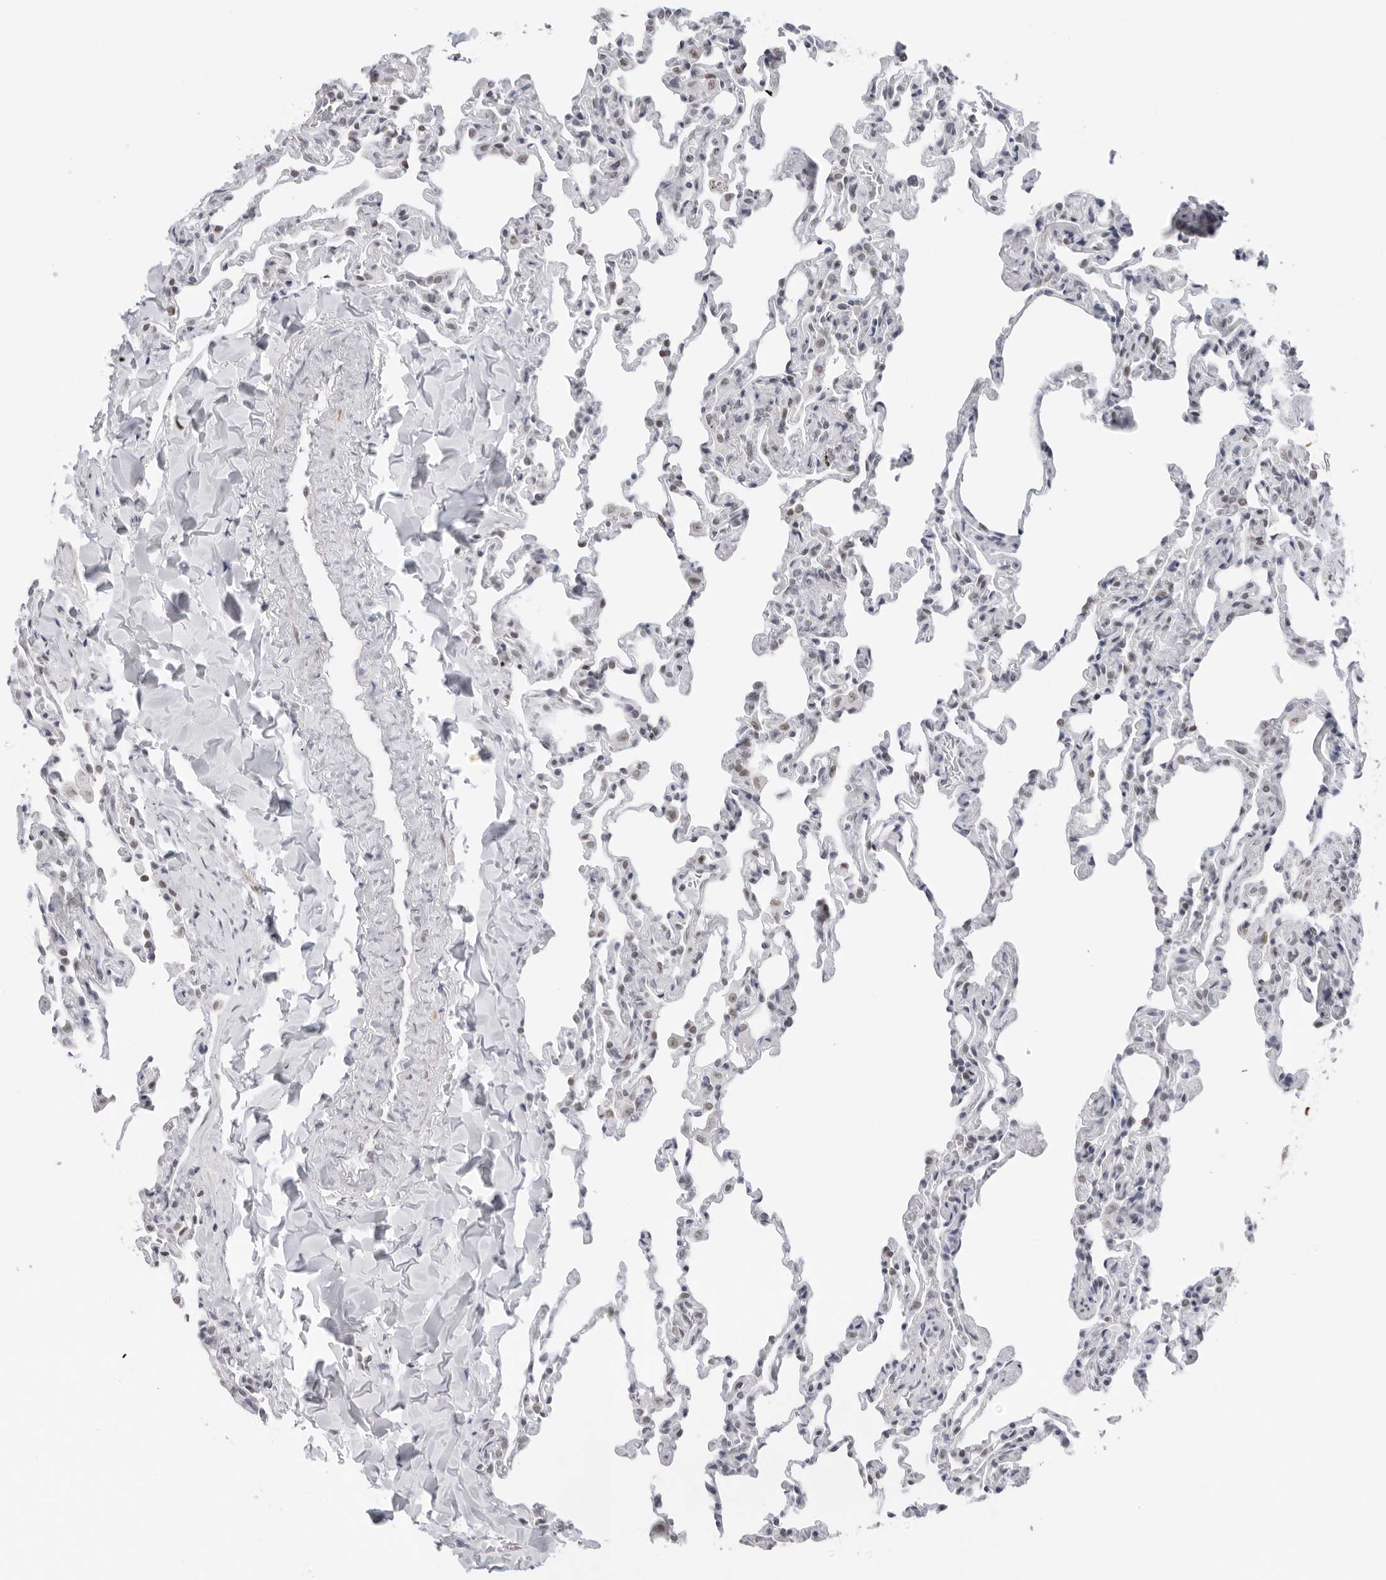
{"staining": {"intensity": "negative", "quantity": "none", "location": "none"}, "tissue": "lung", "cell_type": "Alveolar cells", "image_type": "normal", "snomed": [{"axis": "morphology", "description": "Normal tissue, NOS"}, {"axis": "topography", "description": "Lung"}], "caption": "This is a histopathology image of immunohistochemistry (IHC) staining of normal lung, which shows no positivity in alveolar cells.", "gene": "FOXK2", "patient": {"sex": "male", "age": 20}}